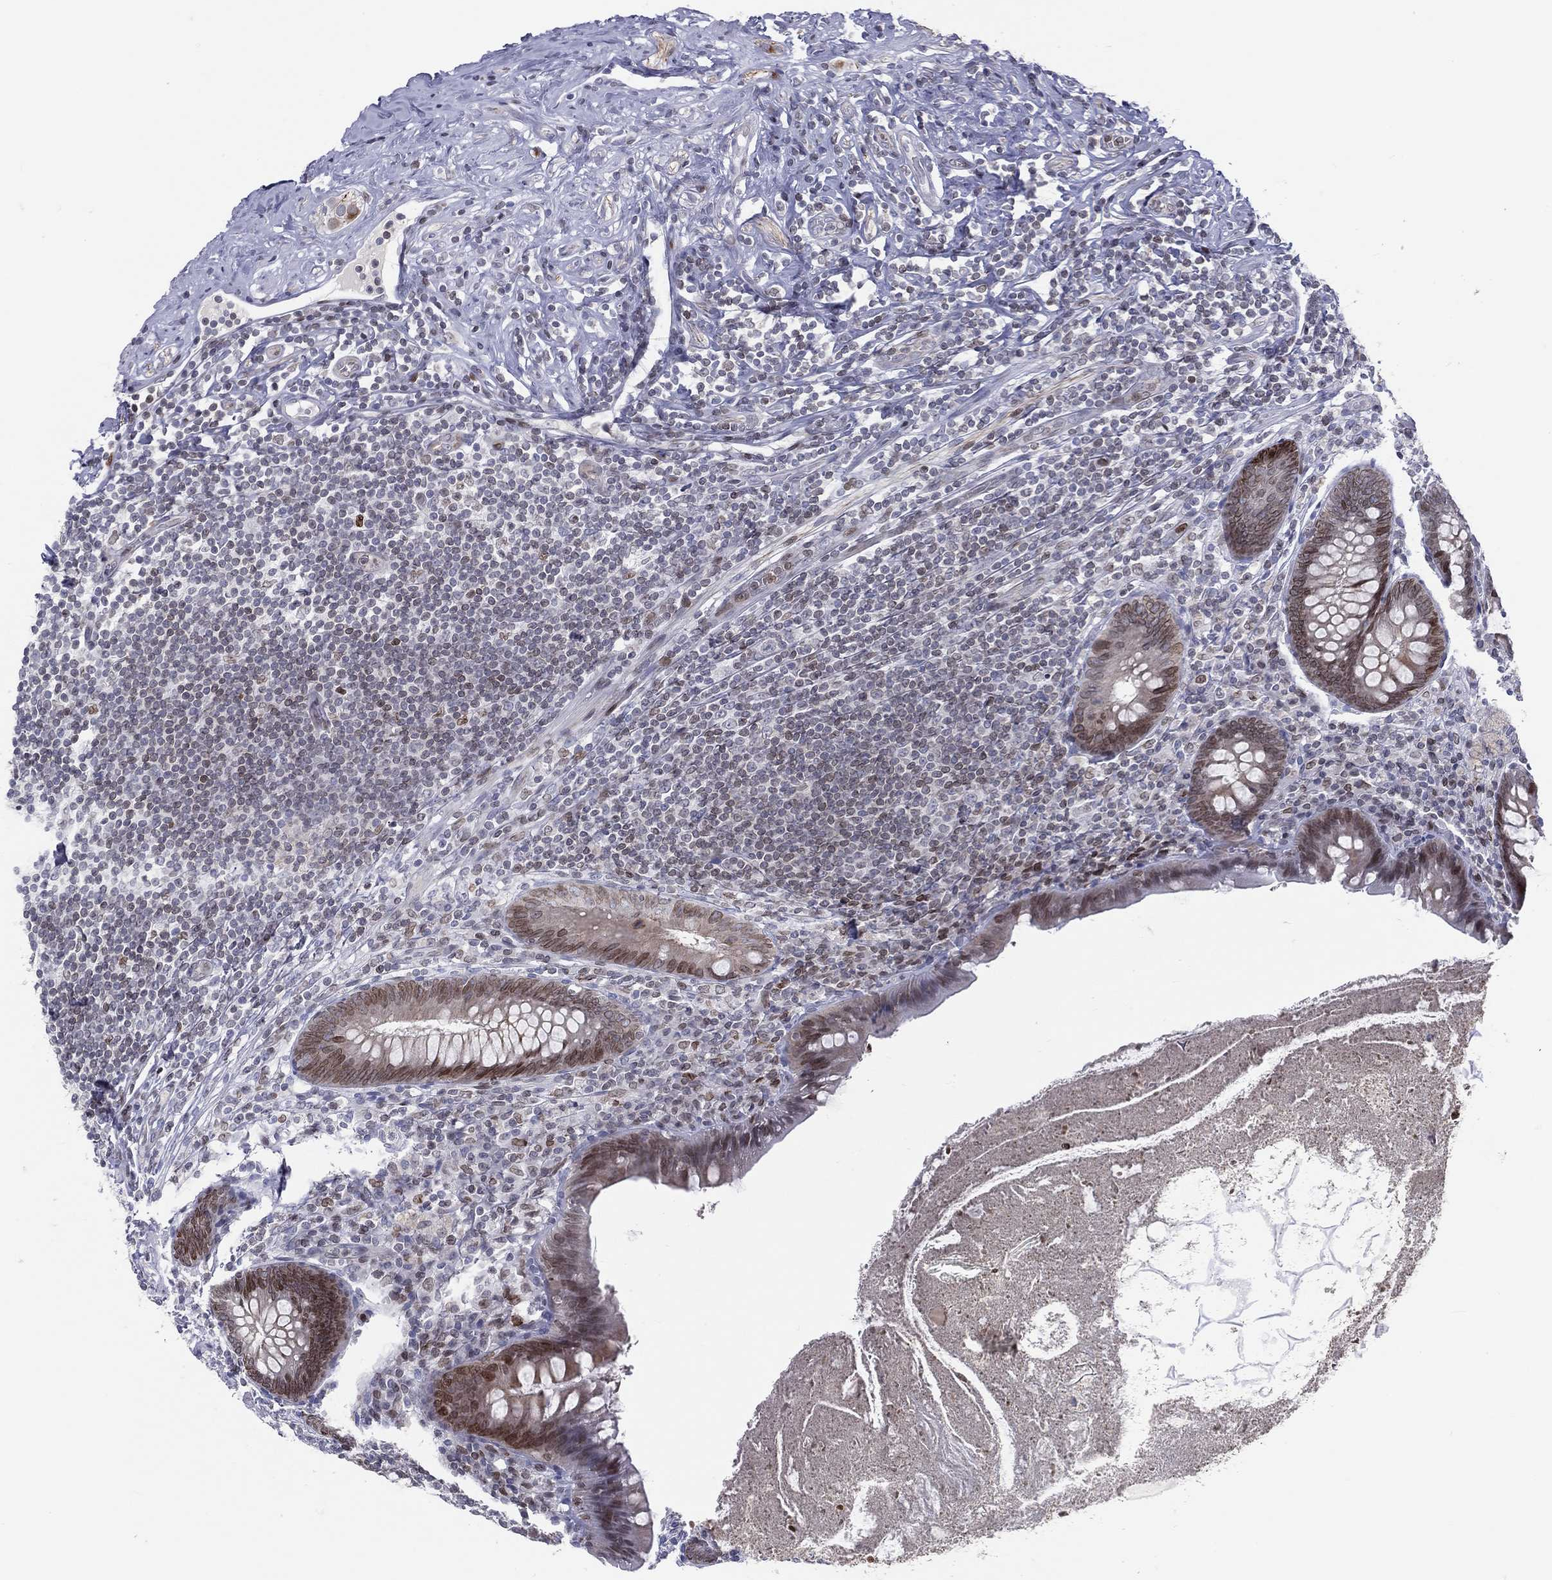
{"staining": {"intensity": "moderate", "quantity": "25%-75%", "location": "nuclear"}, "tissue": "appendix", "cell_type": "Glandular cells", "image_type": "normal", "snomed": [{"axis": "morphology", "description": "Normal tissue, NOS"}, {"axis": "topography", "description": "Appendix"}], "caption": "Appendix stained for a protein displays moderate nuclear positivity in glandular cells. (DAB (3,3'-diaminobenzidine) IHC, brown staining for protein, blue staining for nuclei).", "gene": "DBF4B", "patient": {"sex": "male", "age": 47}}